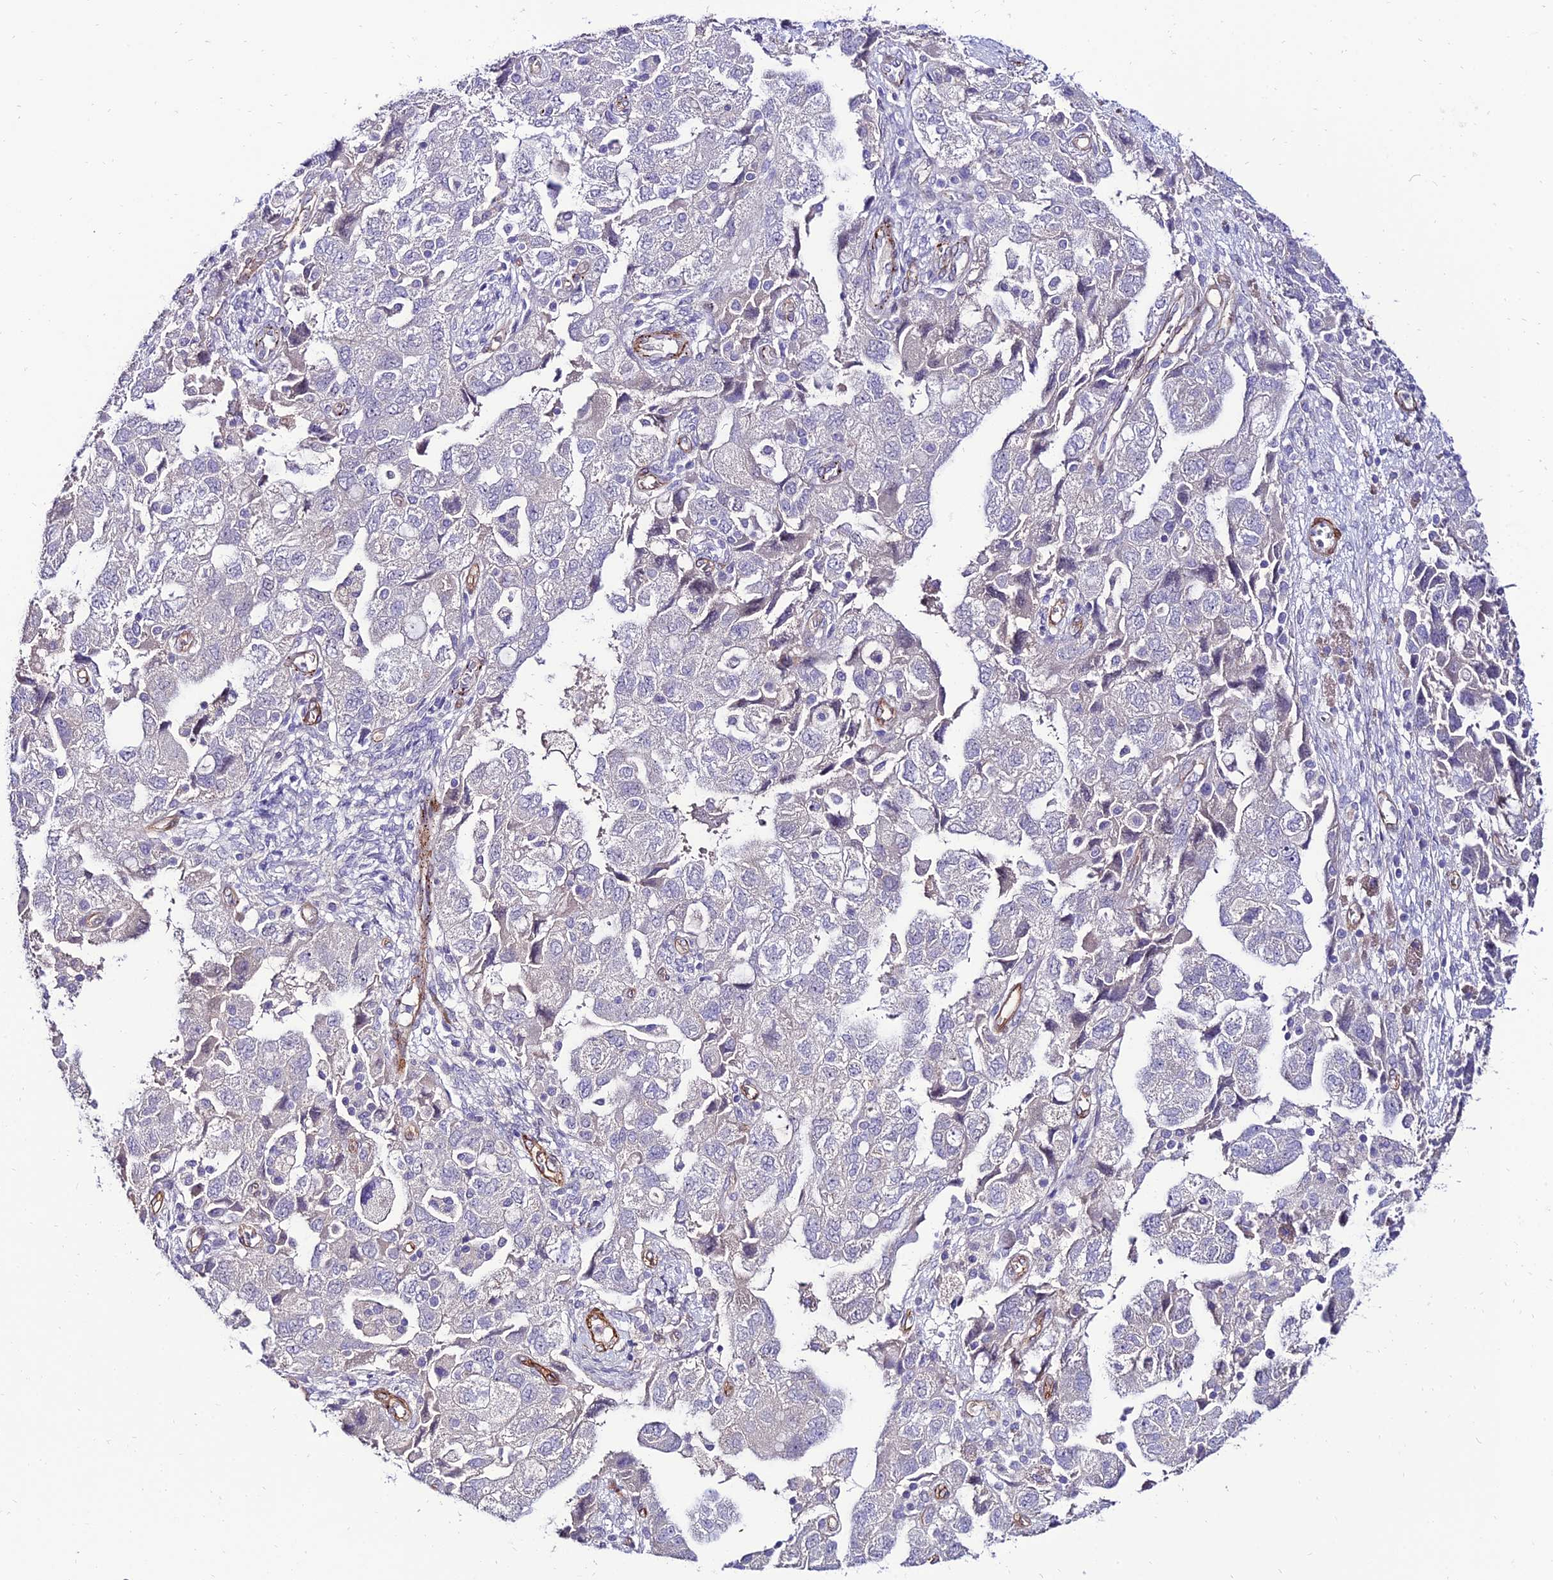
{"staining": {"intensity": "negative", "quantity": "none", "location": "none"}, "tissue": "ovarian cancer", "cell_type": "Tumor cells", "image_type": "cancer", "snomed": [{"axis": "morphology", "description": "Carcinoma, NOS"}, {"axis": "morphology", "description": "Cystadenocarcinoma, serous, NOS"}, {"axis": "topography", "description": "Ovary"}], "caption": "Immunohistochemistry (IHC) micrograph of neoplastic tissue: ovarian cancer (carcinoma) stained with DAB shows no significant protein staining in tumor cells. (DAB (3,3'-diaminobenzidine) IHC visualized using brightfield microscopy, high magnification).", "gene": "ALDH3B2", "patient": {"sex": "female", "age": 69}}